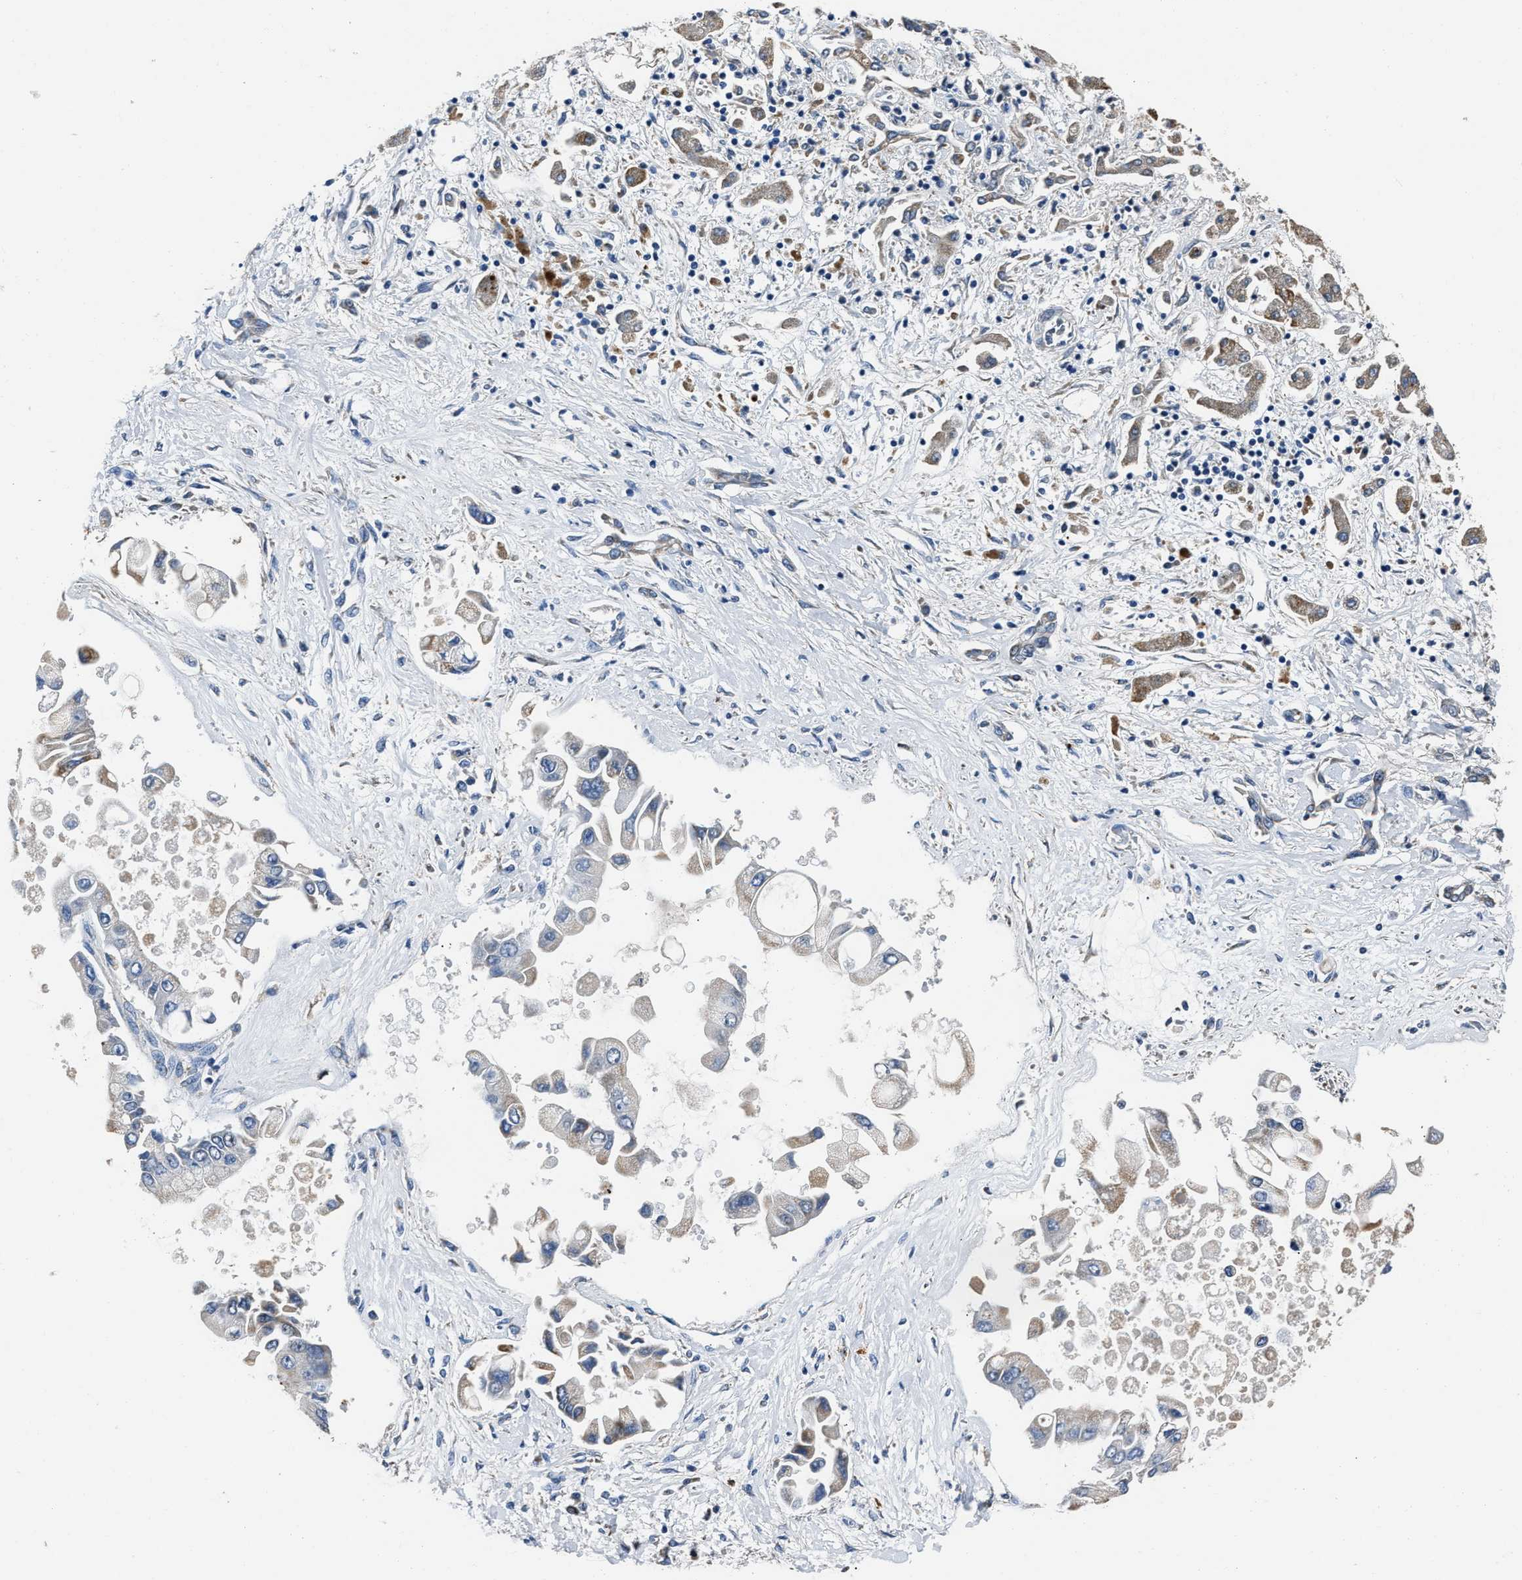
{"staining": {"intensity": "moderate", "quantity": "<25%", "location": "cytoplasmic/membranous"}, "tissue": "liver cancer", "cell_type": "Tumor cells", "image_type": "cancer", "snomed": [{"axis": "morphology", "description": "Cholangiocarcinoma"}, {"axis": "topography", "description": "Liver"}], "caption": "A histopathology image showing moderate cytoplasmic/membranous expression in about <25% of tumor cells in liver cancer (cholangiocarcinoma), as visualized by brown immunohistochemical staining.", "gene": "NSUN5", "patient": {"sex": "male", "age": 50}}